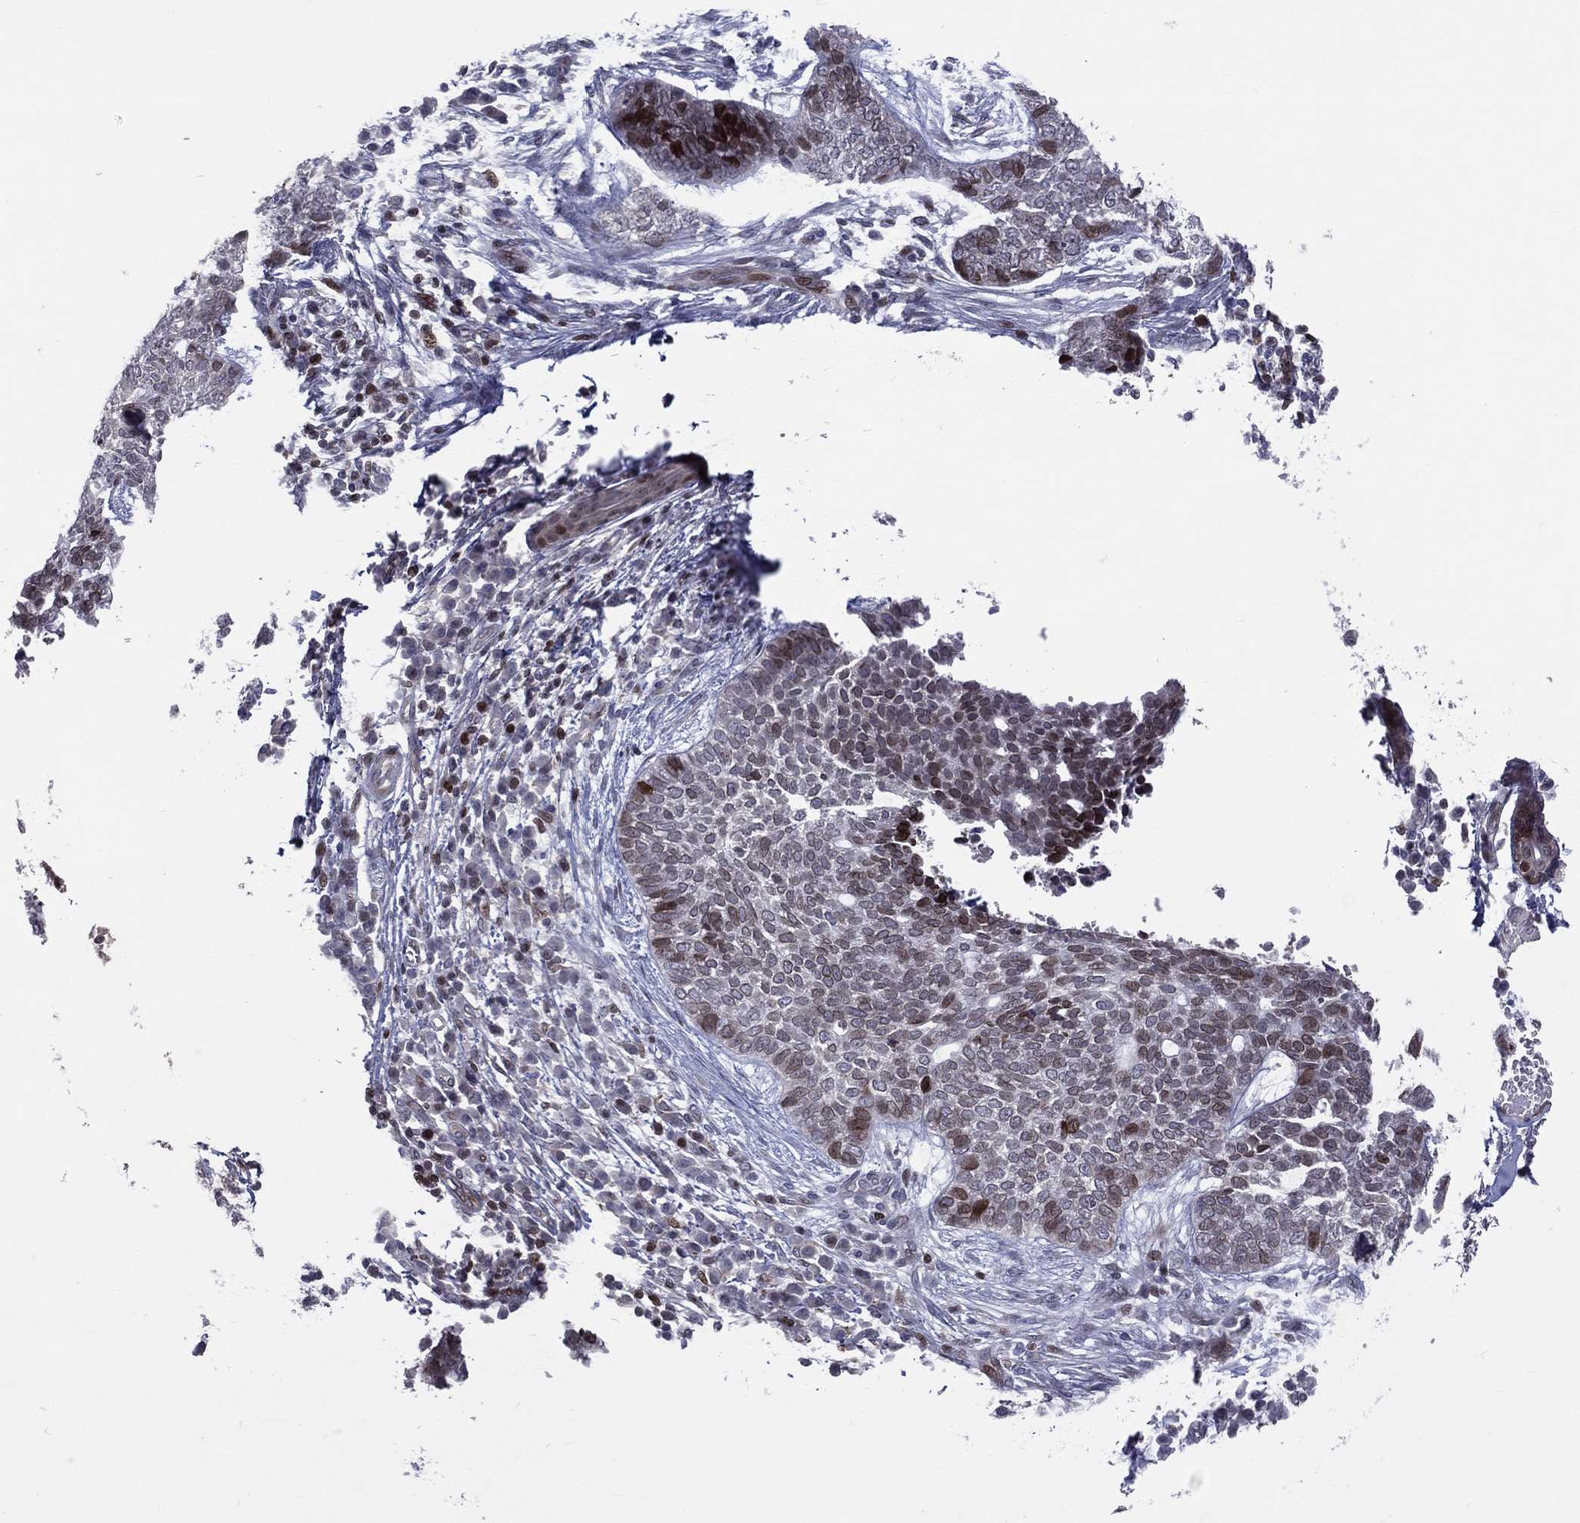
{"staining": {"intensity": "moderate", "quantity": "<25%", "location": "nuclear"}, "tissue": "skin cancer", "cell_type": "Tumor cells", "image_type": "cancer", "snomed": [{"axis": "morphology", "description": "Basal cell carcinoma"}, {"axis": "topography", "description": "Skin"}], "caption": "Human skin cancer (basal cell carcinoma) stained for a protein (brown) shows moderate nuclear positive staining in approximately <25% of tumor cells.", "gene": "DBF4B", "patient": {"sex": "female", "age": 69}}